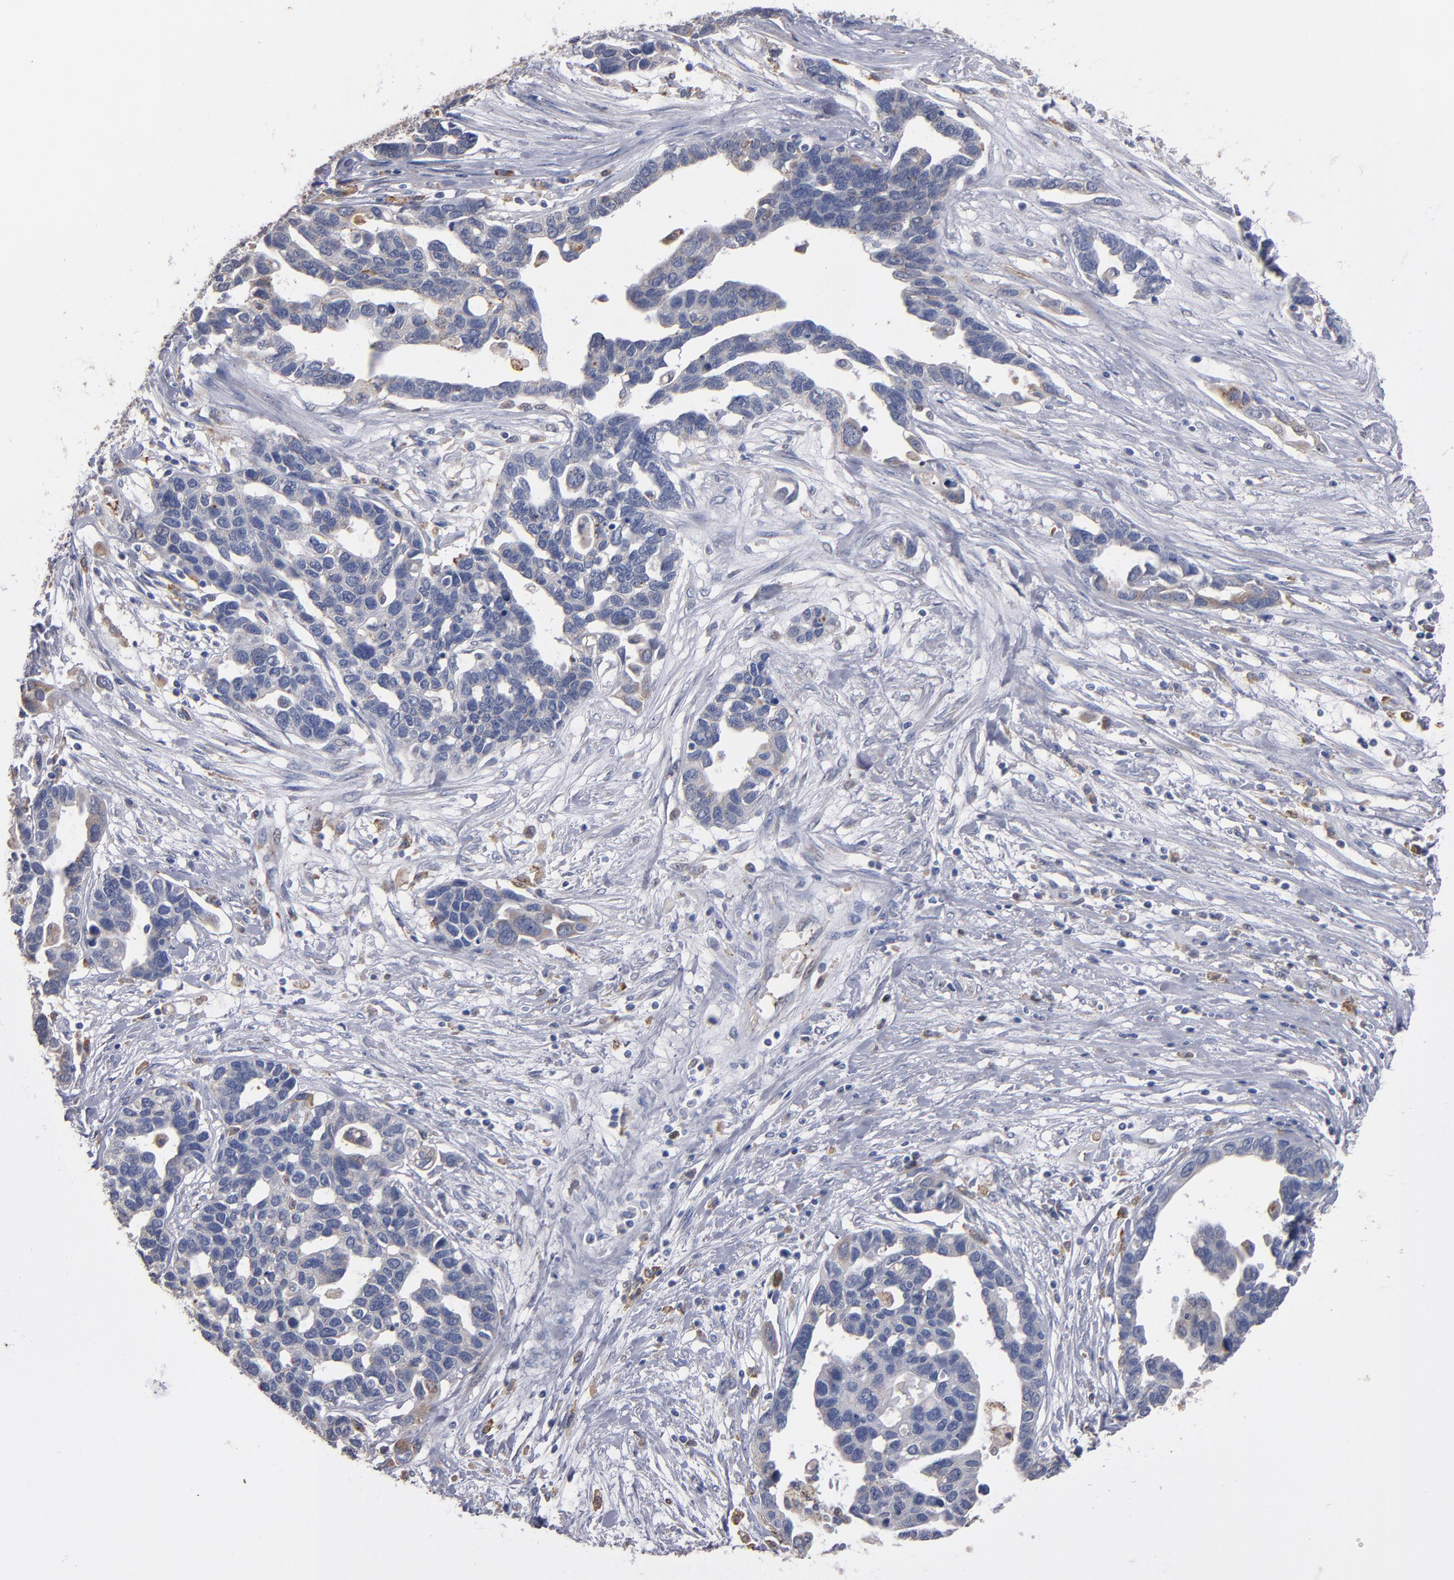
{"staining": {"intensity": "negative", "quantity": "none", "location": "none"}, "tissue": "ovarian cancer", "cell_type": "Tumor cells", "image_type": "cancer", "snomed": [{"axis": "morphology", "description": "Cystadenocarcinoma, serous, NOS"}, {"axis": "topography", "description": "Ovary"}], "caption": "Ovarian cancer (serous cystadenocarcinoma) was stained to show a protein in brown. There is no significant positivity in tumor cells. (DAB IHC visualized using brightfield microscopy, high magnification).", "gene": "SELP", "patient": {"sex": "female", "age": 54}}